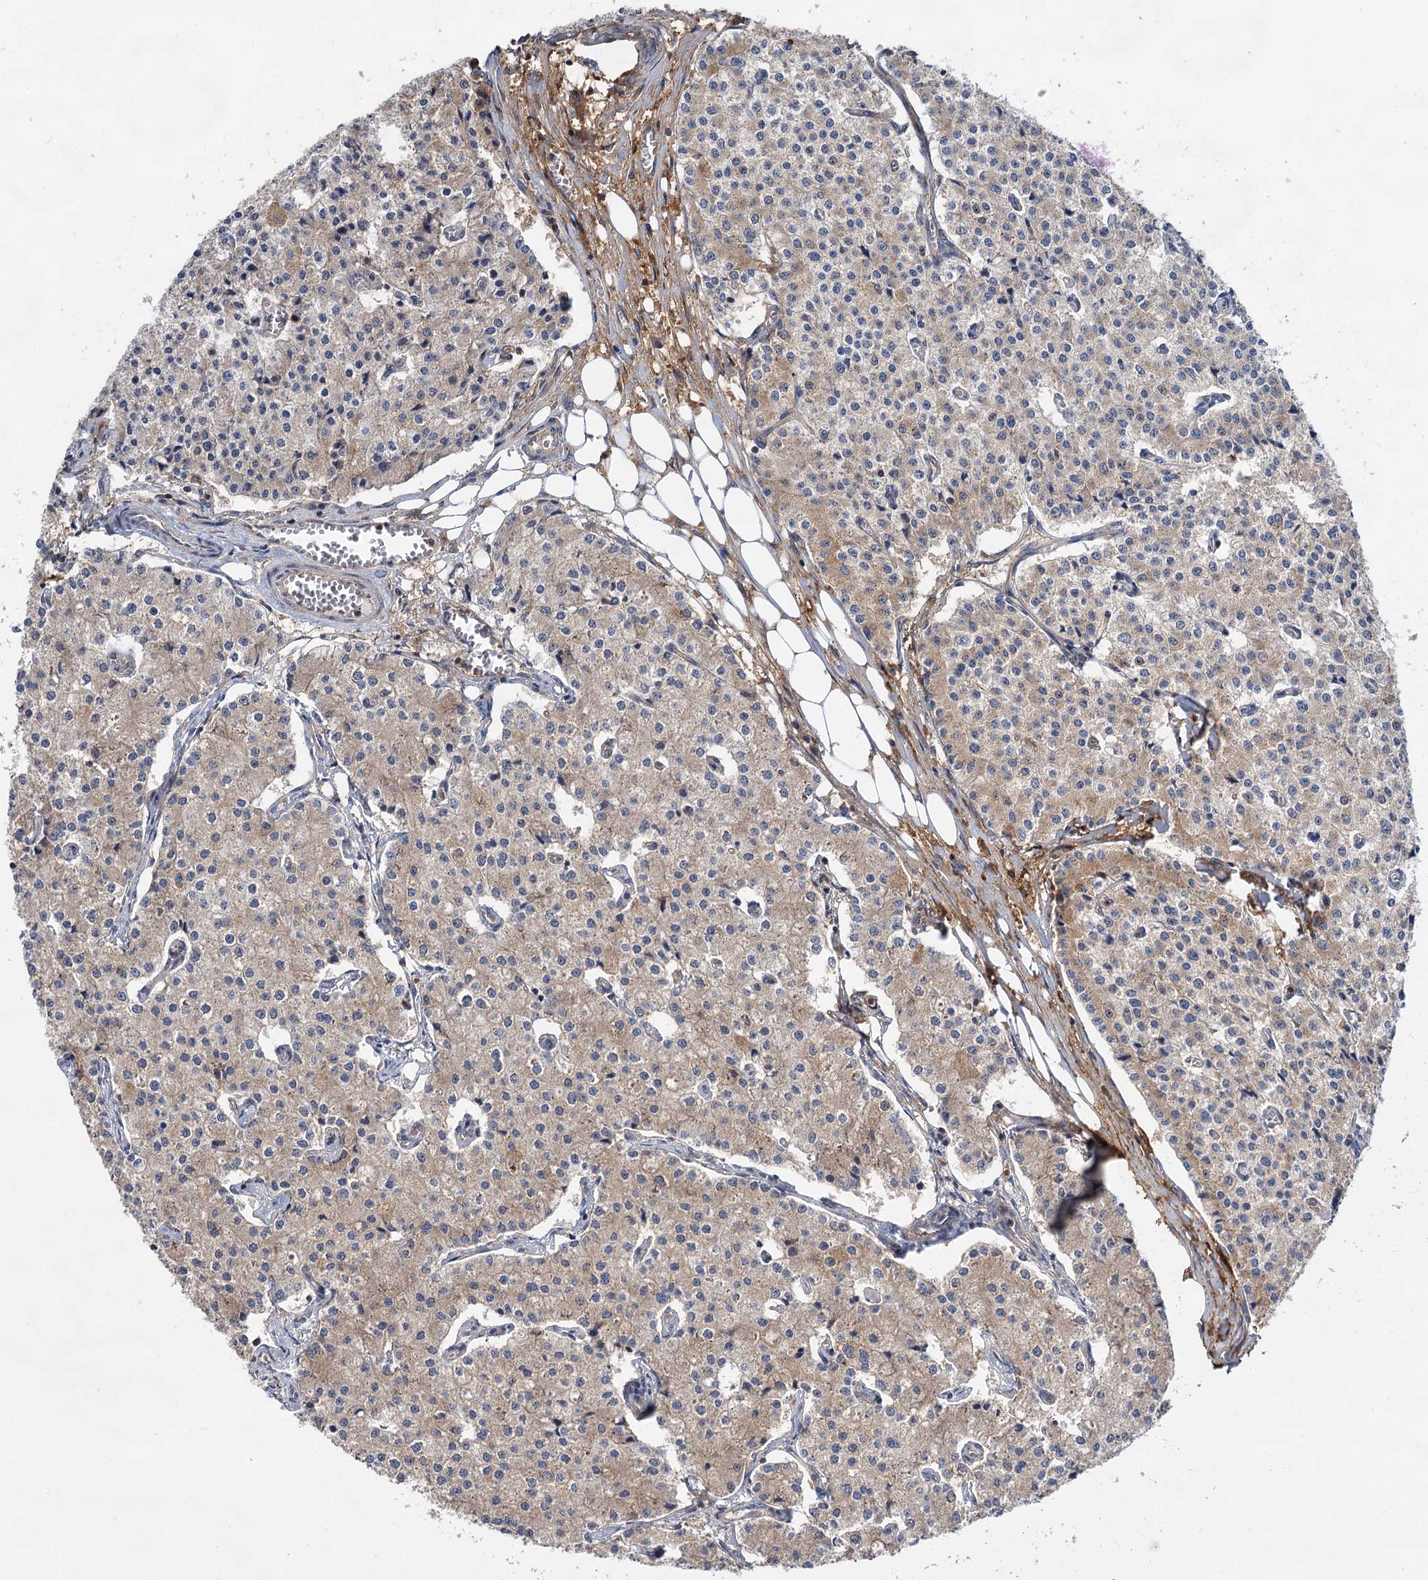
{"staining": {"intensity": "negative", "quantity": "none", "location": "none"}, "tissue": "carcinoid", "cell_type": "Tumor cells", "image_type": "cancer", "snomed": [{"axis": "morphology", "description": "Carcinoid, malignant, NOS"}, {"axis": "topography", "description": "Colon"}], "caption": "Immunohistochemistry (IHC) of human carcinoid shows no expression in tumor cells. (Stains: DAB IHC with hematoxylin counter stain, Microscopy: brightfield microscopy at high magnification).", "gene": "PACS1", "patient": {"sex": "female", "age": 52}}